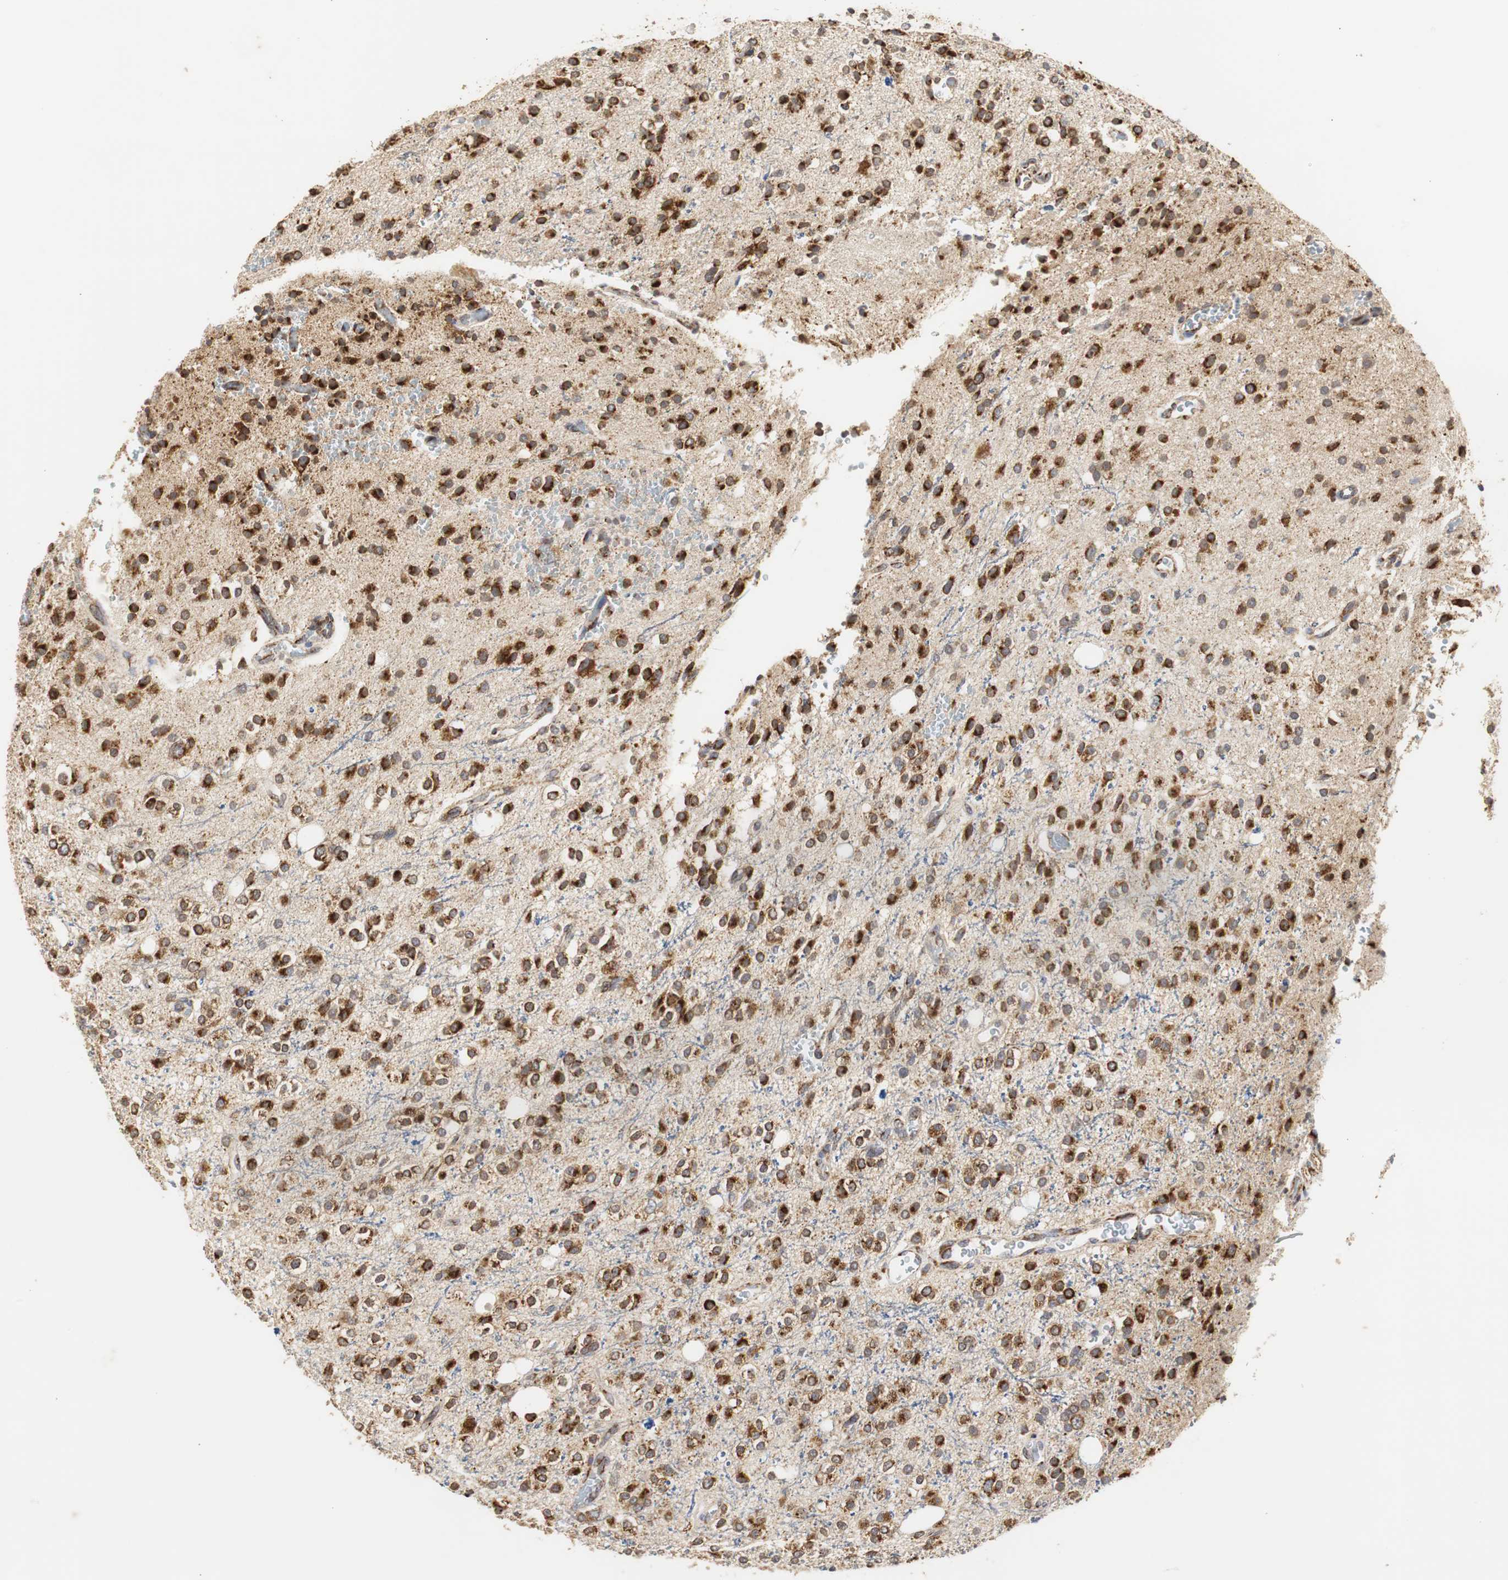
{"staining": {"intensity": "strong", "quantity": ">75%", "location": "cytoplasmic/membranous"}, "tissue": "glioma", "cell_type": "Tumor cells", "image_type": "cancer", "snomed": [{"axis": "morphology", "description": "Glioma, malignant, High grade"}, {"axis": "topography", "description": "Brain"}], "caption": "Glioma was stained to show a protein in brown. There is high levels of strong cytoplasmic/membranous expression in about >75% of tumor cells.", "gene": "HSD17B10", "patient": {"sex": "male", "age": 47}}